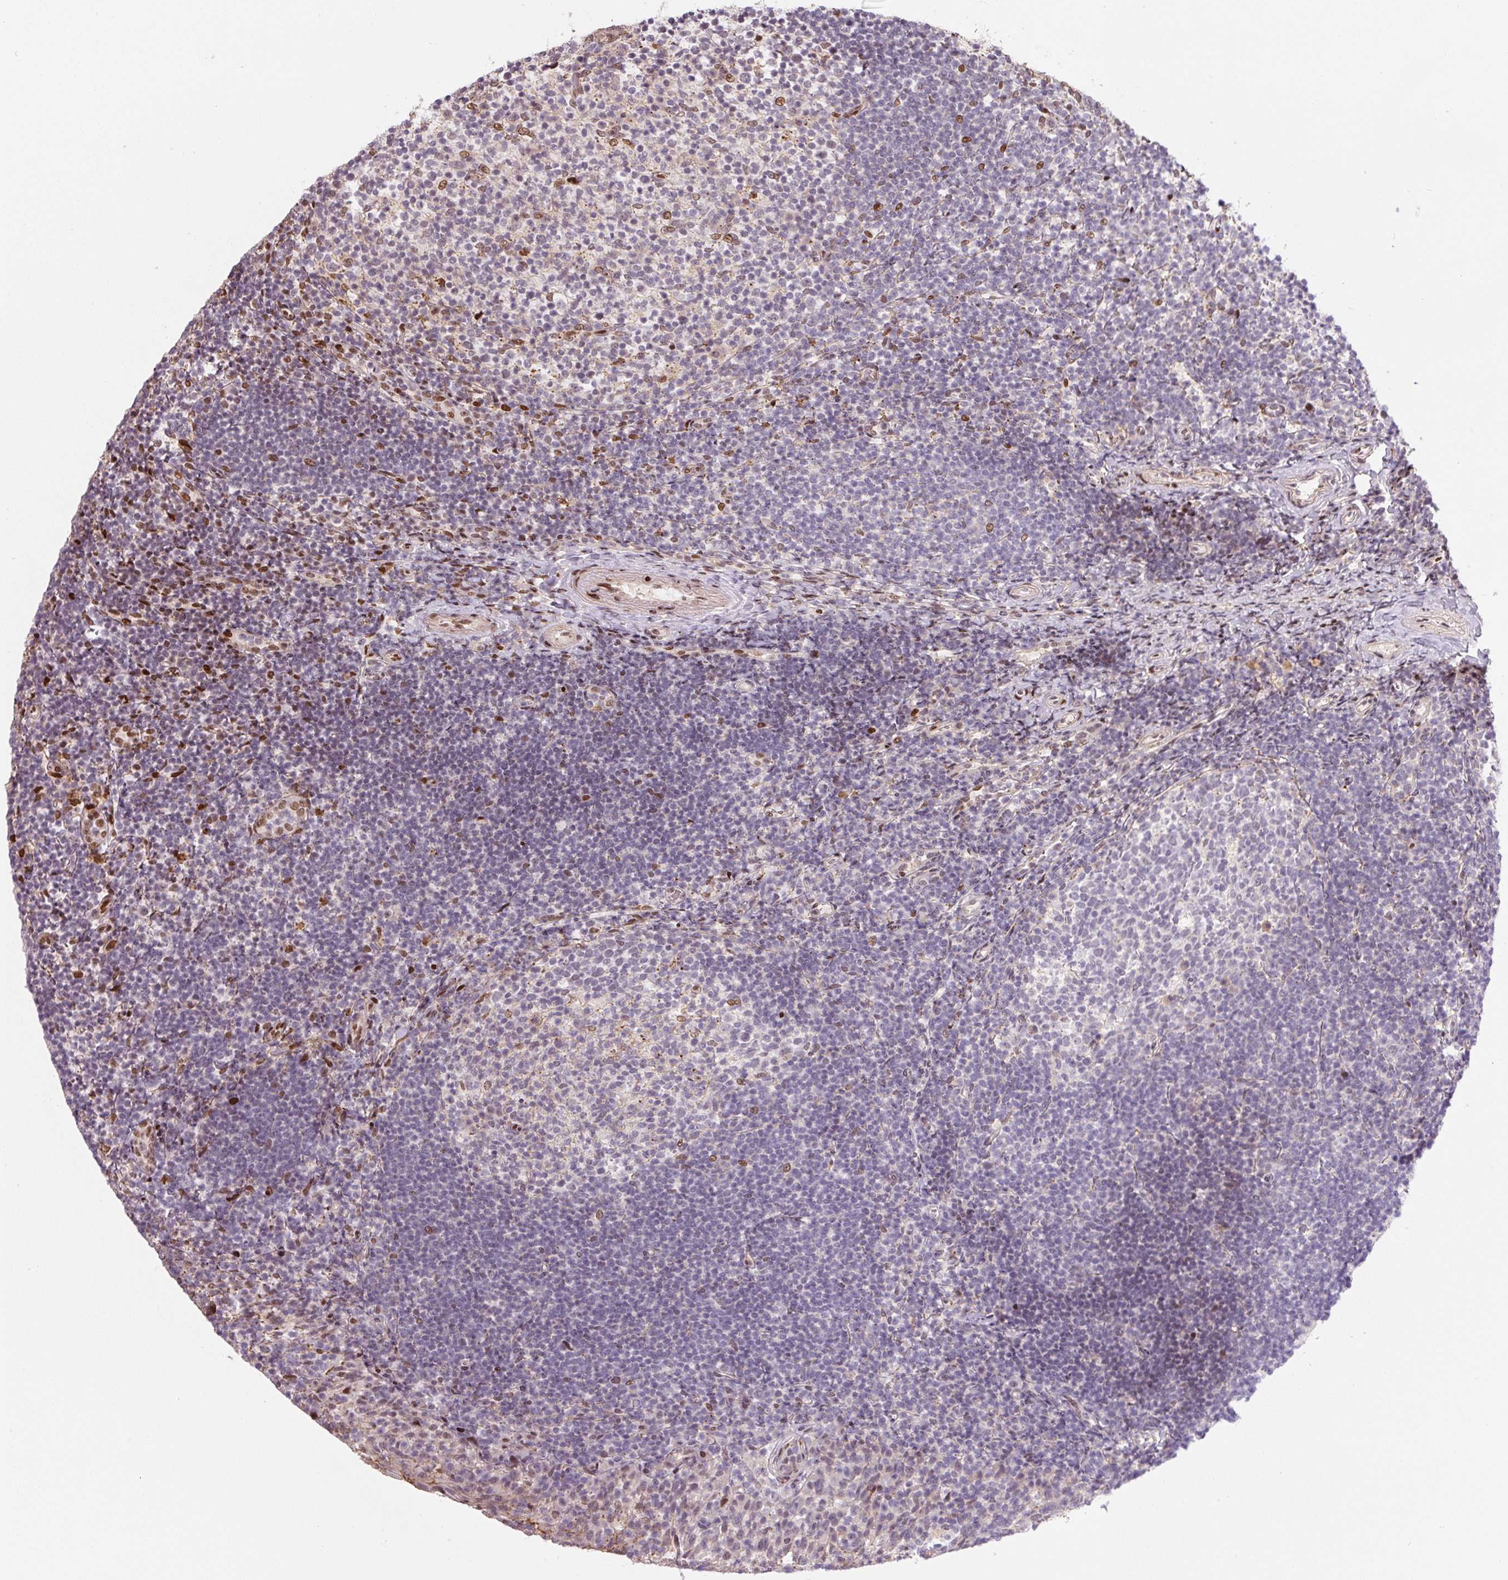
{"staining": {"intensity": "strong", "quantity": "<25%", "location": "nuclear"}, "tissue": "tonsil", "cell_type": "Germinal center cells", "image_type": "normal", "snomed": [{"axis": "morphology", "description": "Normal tissue, NOS"}, {"axis": "topography", "description": "Tonsil"}], "caption": "IHC image of benign tonsil: human tonsil stained using immunohistochemistry (IHC) displays medium levels of strong protein expression localized specifically in the nuclear of germinal center cells, appearing as a nuclear brown color.", "gene": "PYDC2", "patient": {"sex": "female", "age": 10}}